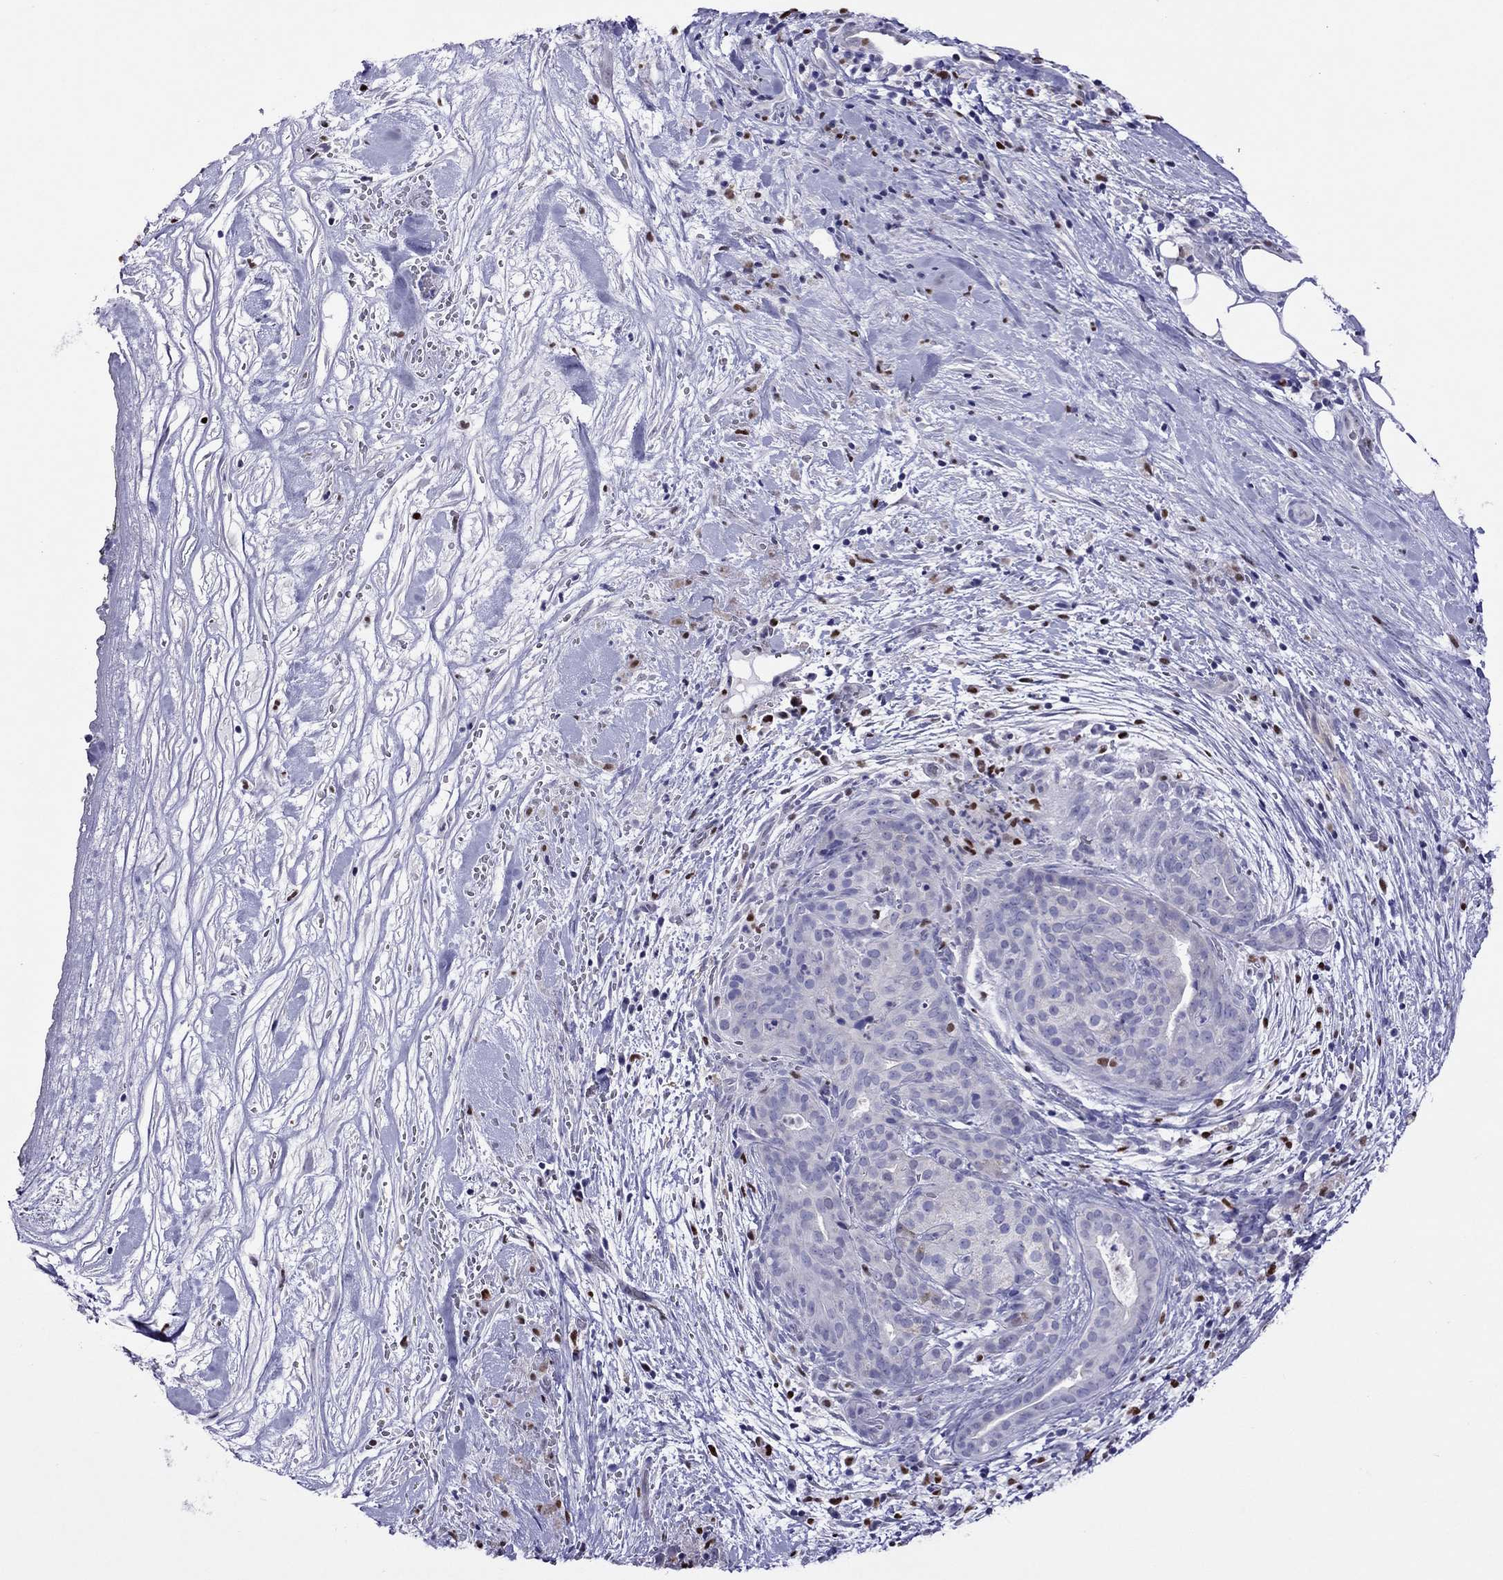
{"staining": {"intensity": "negative", "quantity": "none", "location": "none"}, "tissue": "pancreatic cancer", "cell_type": "Tumor cells", "image_type": "cancer", "snomed": [{"axis": "morphology", "description": "Adenocarcinoma, NOS"}, {"axis": "topography", "description": "Pancreas"}], "caption": "This is an IHC photomicrograph of pancreatic cancer. There is no staining in tumor cells.", "gene": "MPZ", "patient": {"sex": "male", "age": 44}}